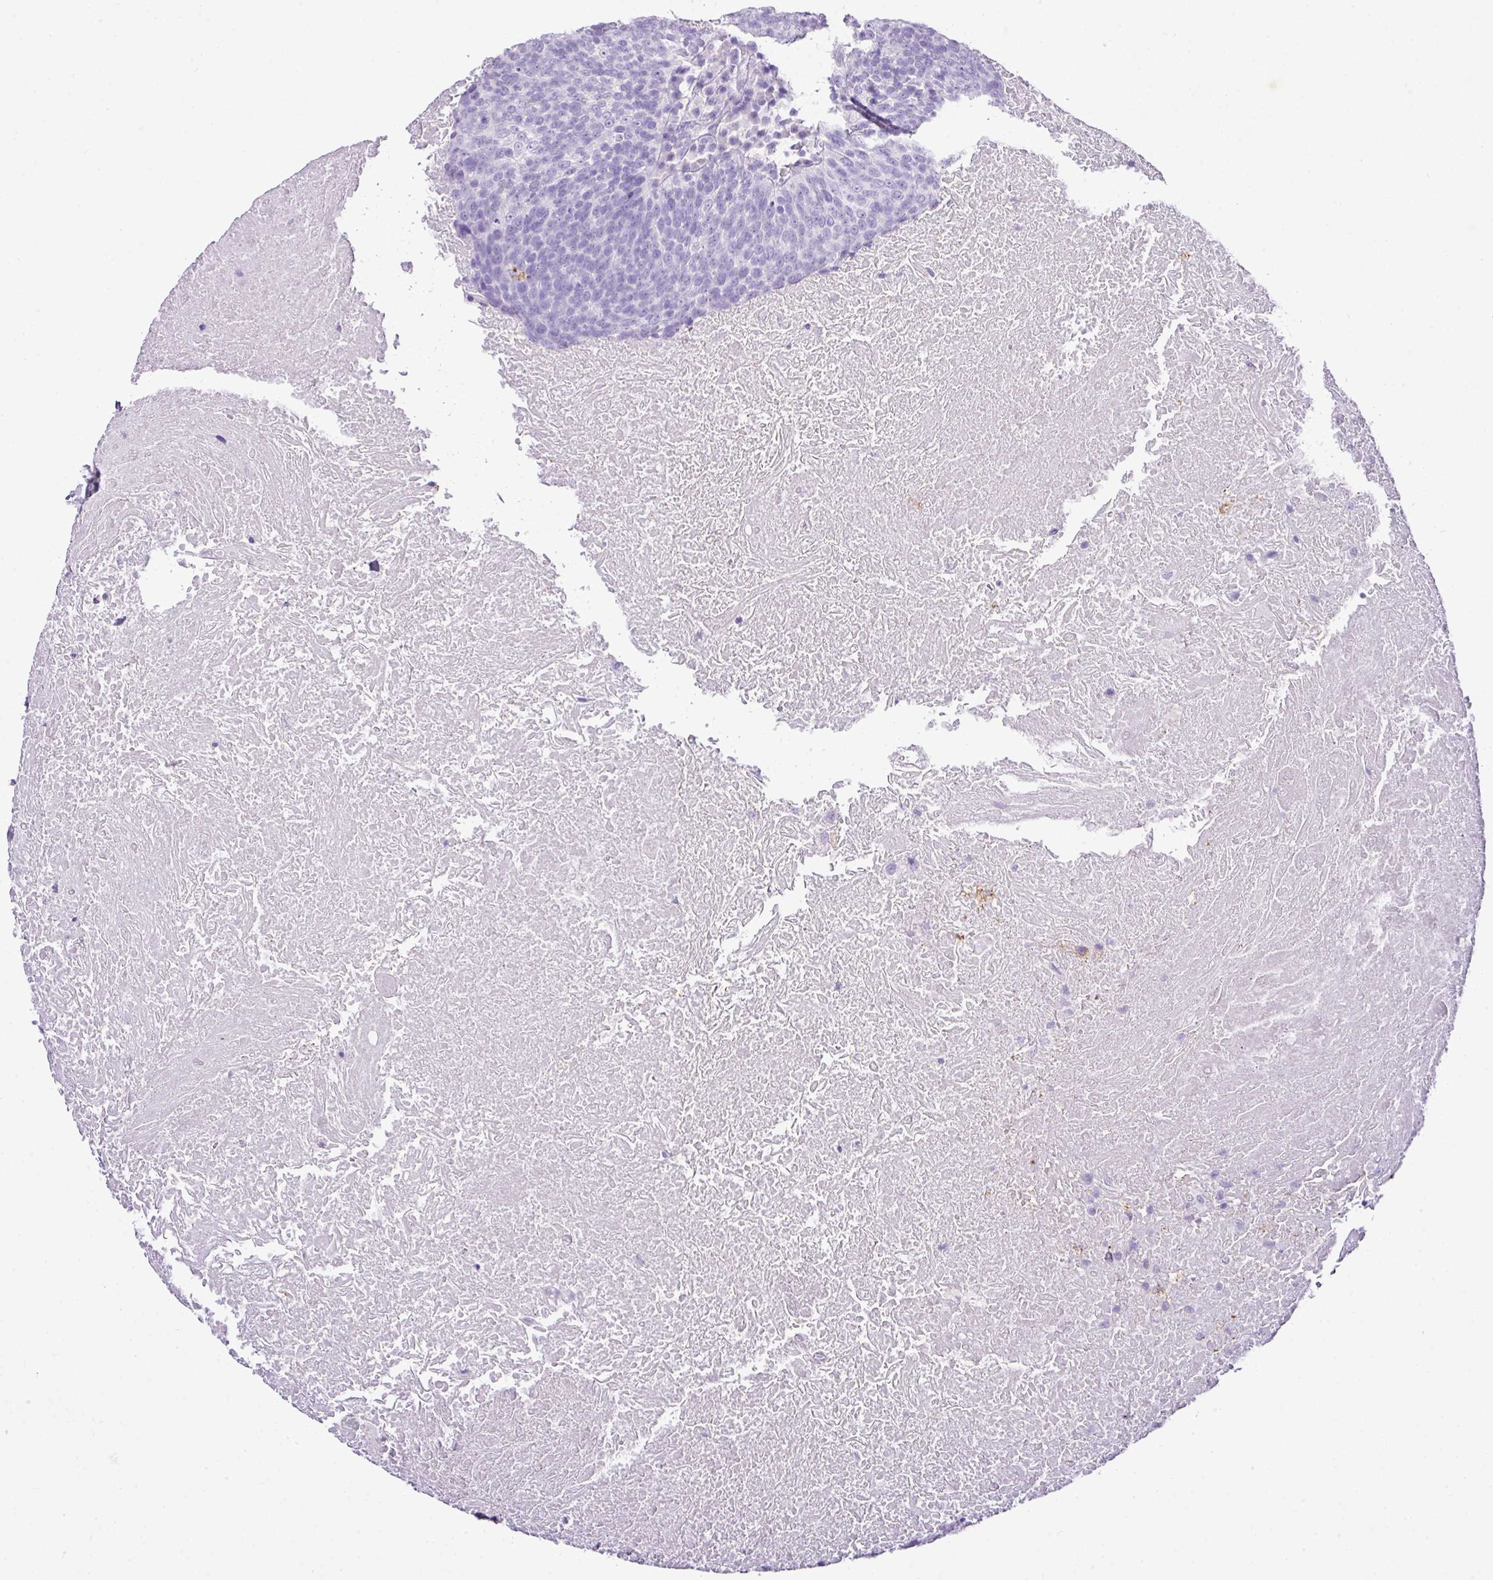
{"staining": {"intensity": "negative", "quantity": "none", "location": "none"}, "tissue": "head and neck cancer", "cell_type": "Tumor cells", "image_type": "cancer", "snomed": [{"axis": "morphology", "description": "Squamous cell carcinoma, NOS"}, {"axis": "morphology", "description": "Squamous cell carcinoma, metastatic, NOS"}, {"axis": "topography", "description": "Lymph node"}, {"axis": "topography", "description": "Head-Neck"}], "caption": "The image exhibits no significant expression in tumor cells of head and neck cancer.", "gene": "KCNJ11", "patient": {"sex": "male", "age": 62}}